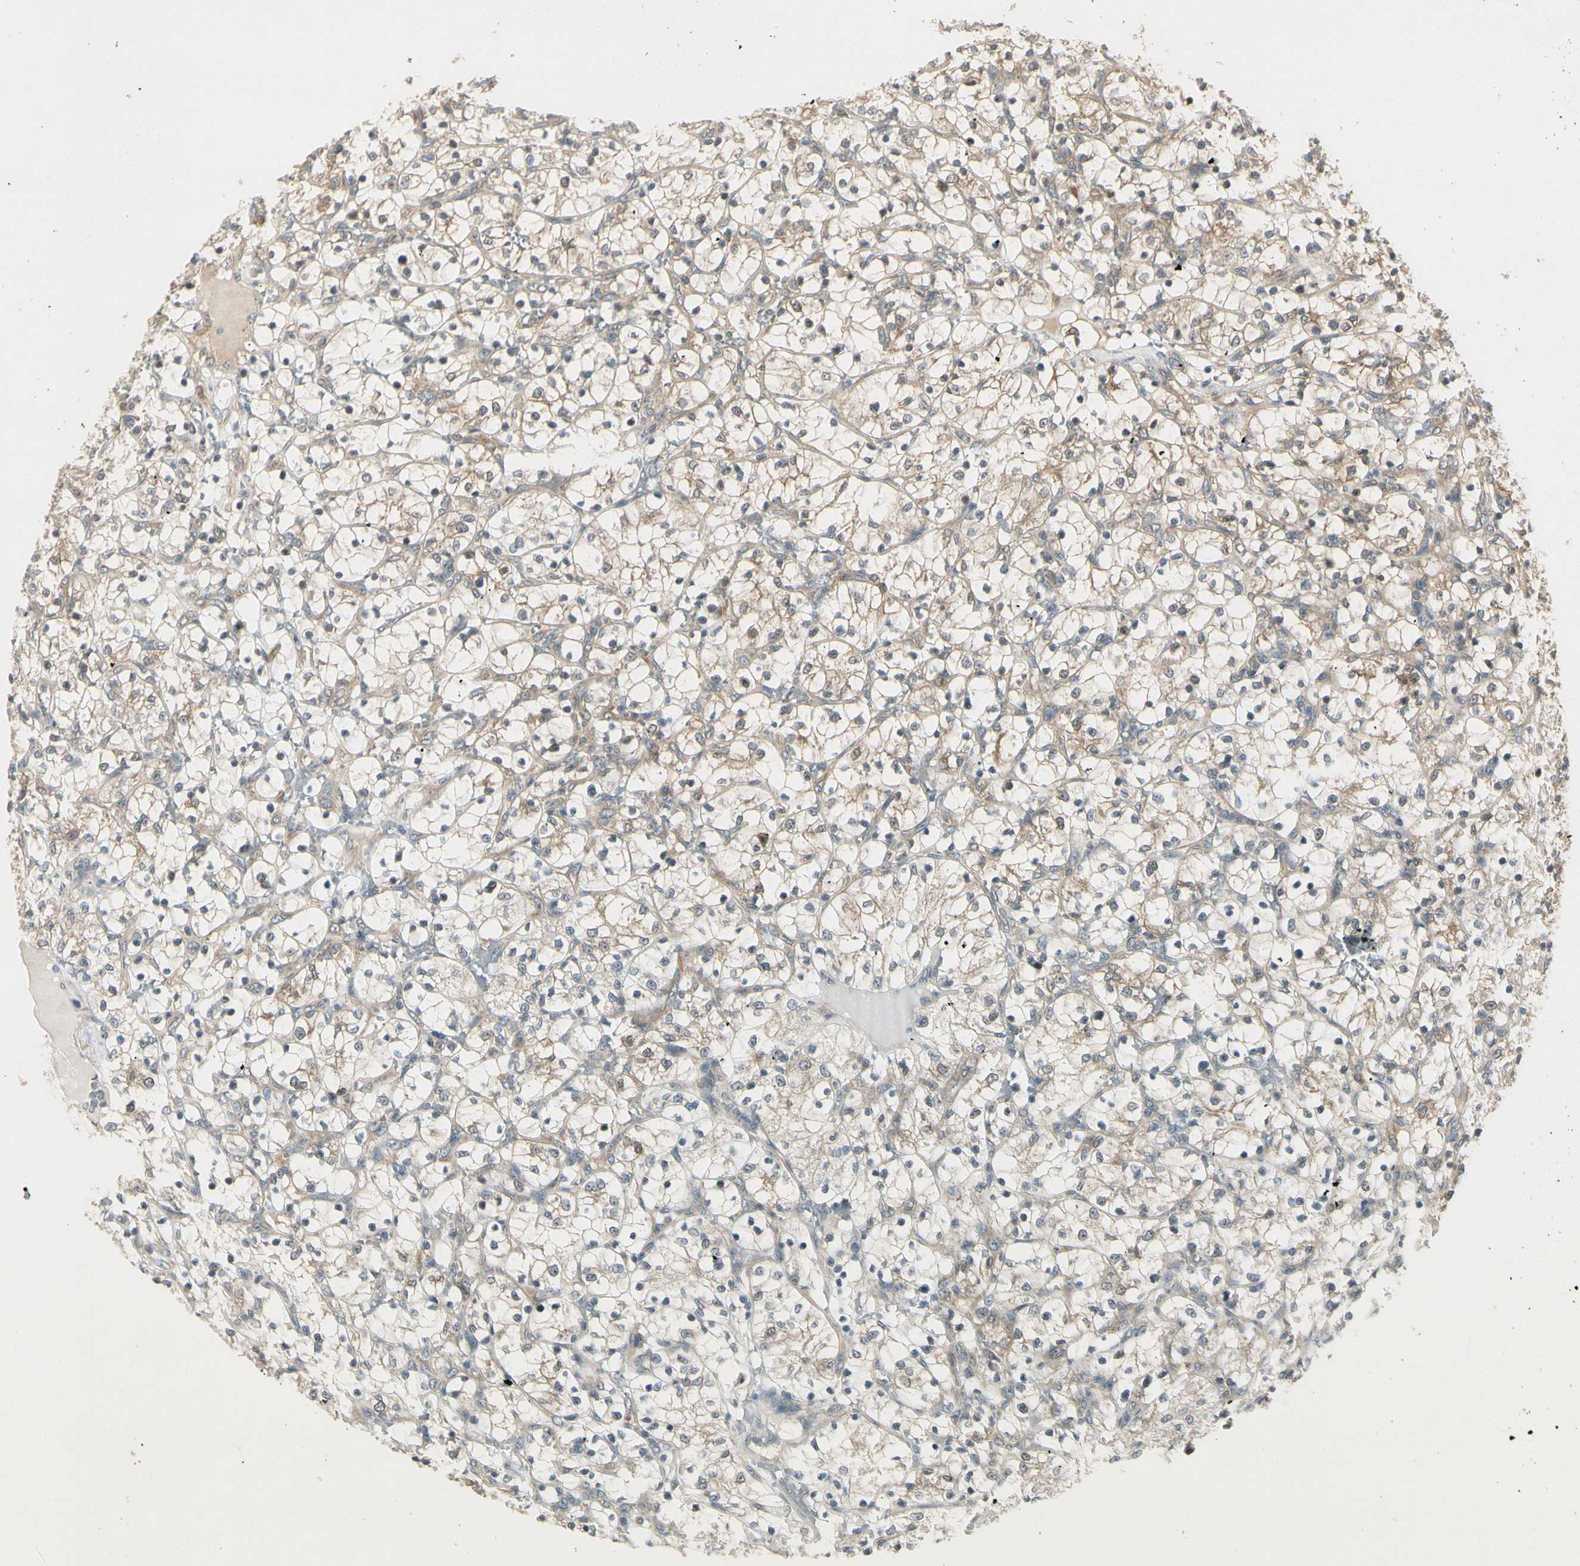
{"staining": {"intensity": "weak", "quantity": "<25%", "location": "cytoplasmic/membranous"}, "tissue": "renal cancer", "cell_type": "Tumor cells", "image_type": "cancer", "snomed": [{"axis": "morphology", "description": "Adenocarcinoma, NOS"}, {"axis": "topography", "description": "Kidney"}], "caption": "Immunohistochemistry (IHC) image of renal adenocarcinoma stained for a protein (brown), which shows no staining in tumor cells.", "gene": "IPO5", "patient": {"sex": "female", "age": 69}}